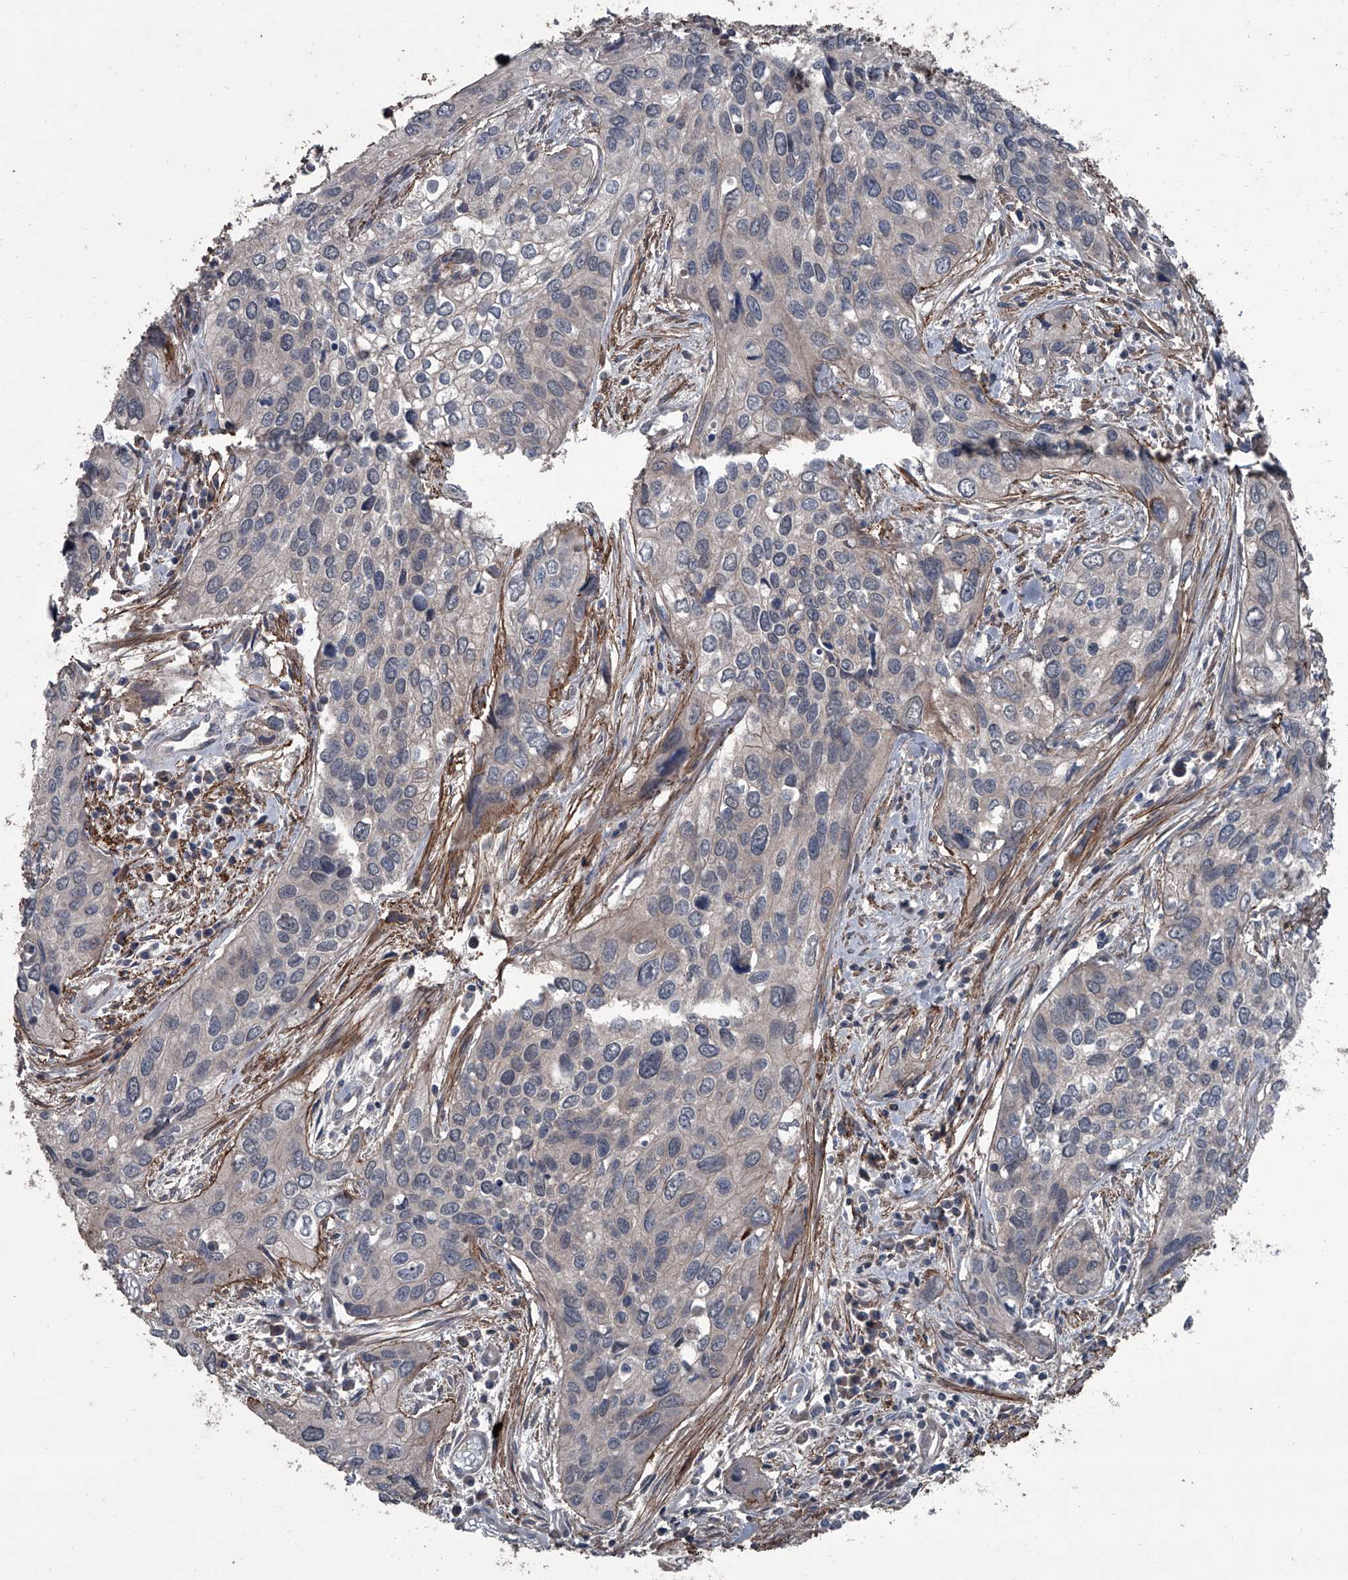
{"staining": {"intensity": "weak", "quantity": "<25%", "location": "cytoplasmic/membranous"}, "tissue": "cervical cancer", "cell_type": "Tumor cells", "image_type": "cancer", "snomed": [{"axis": "morphology", "description": "Squamous cell carcinoma, NOS"}, {"axis": "topography", "description": "Cervix"}], "caption": "The immunohistochemistry (IHC) photomicrograph has no significant positivity in tumor cells of cervical cancer (squamous cell carcinoma) tissue. The staining is performed using DAB brown chromogen with nuclei counter-stained in using hematoxylin.", "gene": "OARD1", "patient": {"sex": "female", "age": 55}}